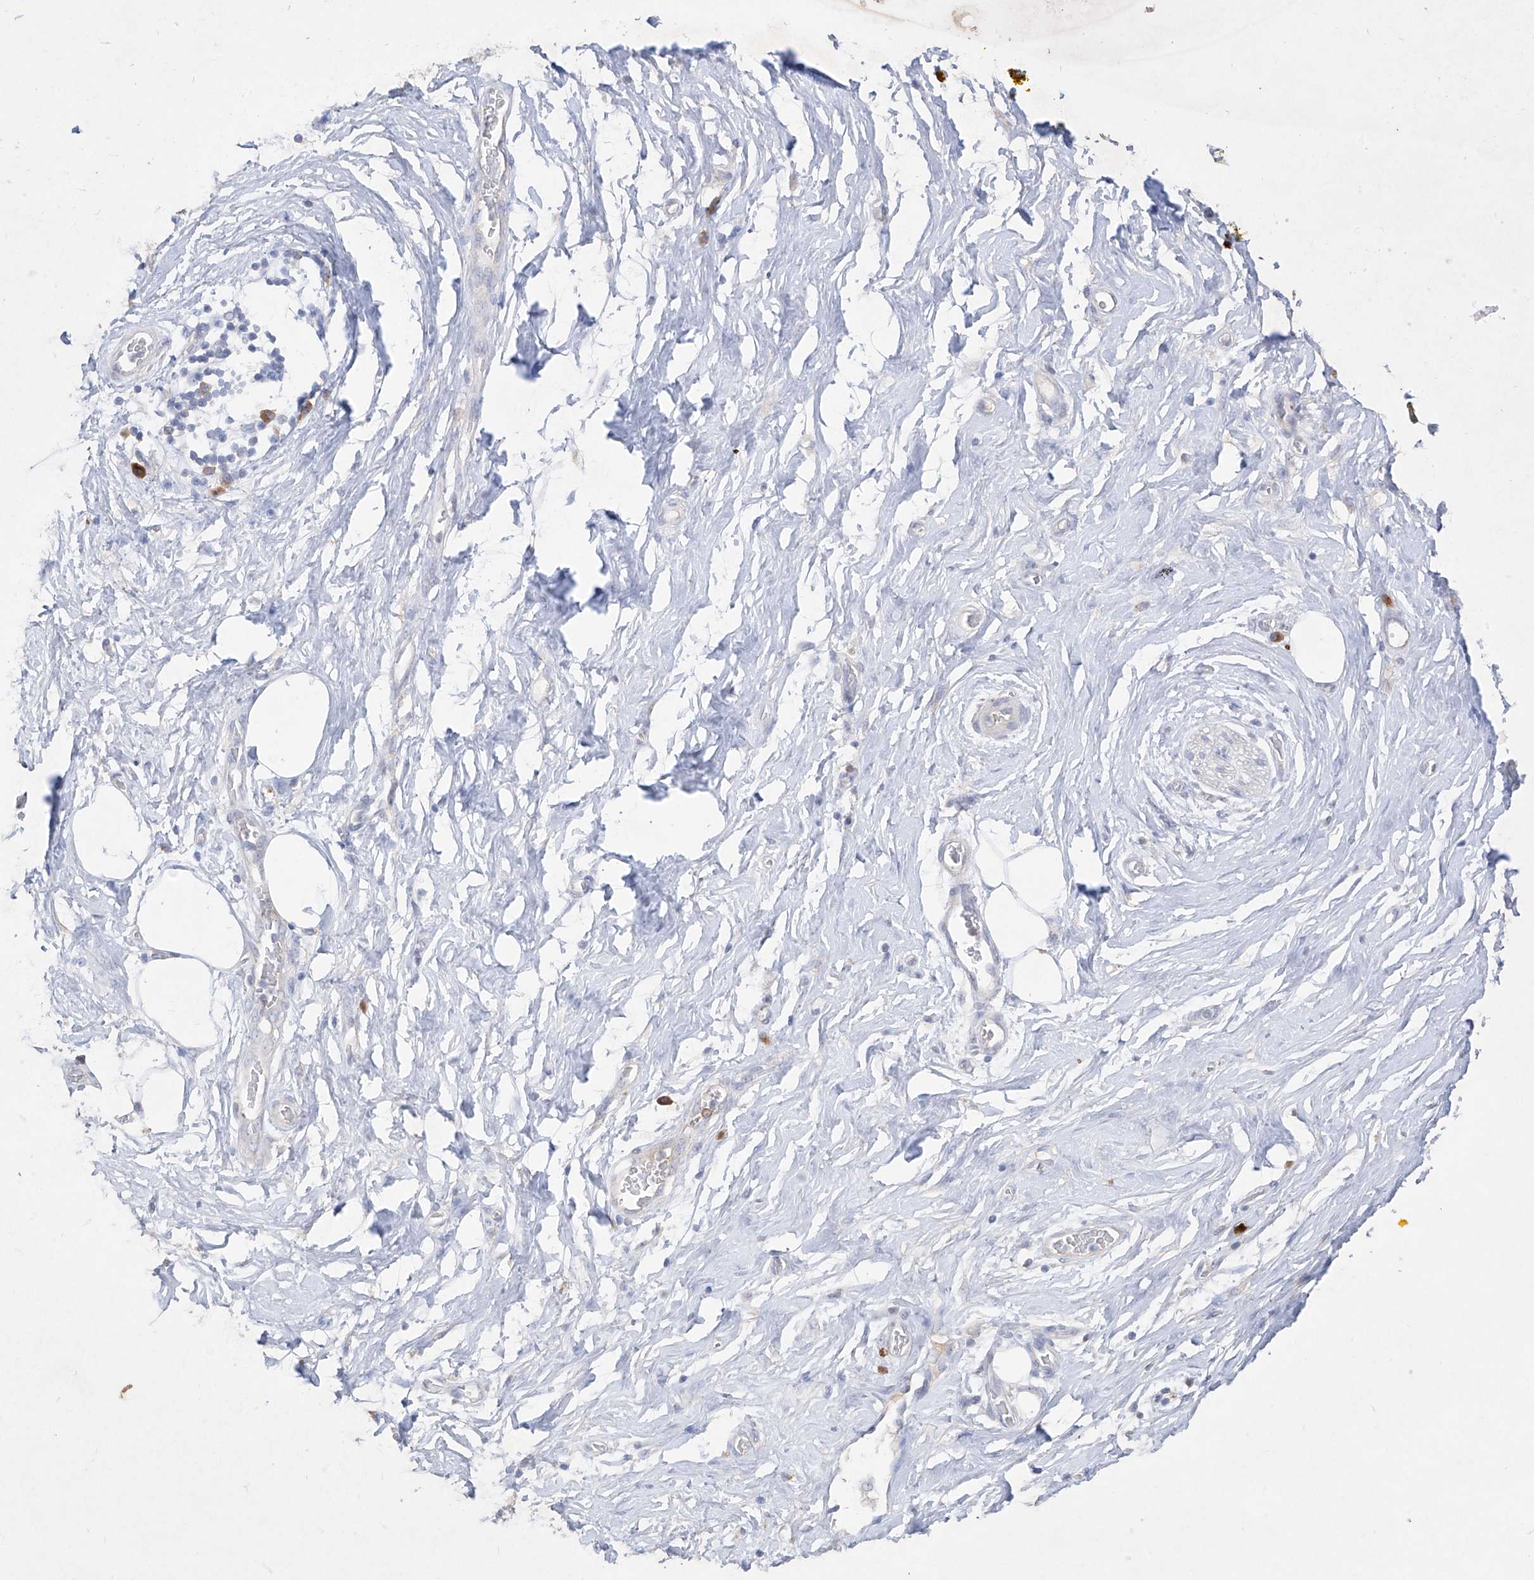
{"staining": {"intensity": "weak", "quantity": "25%-75%", "location": "cytoplasmic/membranous"}, "tissue": "adipose tissue", "cell_type": "Adipocytes", "image_type": "normal", "snomed": [{"axis": "morphology", "description": "Normal tissue, NOS"}, {"axis": "morphology", "description": "Adenocarcinoma, NOS"}, {"axis": "topography", "description": "Pancreas"}, {"axis": "topography", "description": "Peripheral nerve tissue"}], "caption": "A high-resolution photomicrograph shows immunohistochemistry staining of unremarkable adipose tissue, which shows weak cytoplasmic/membranous expression in approximately 25%-75% of adipocytes.", "gene": "ASNS", "patient": {"sex": "male", "age": 59}}